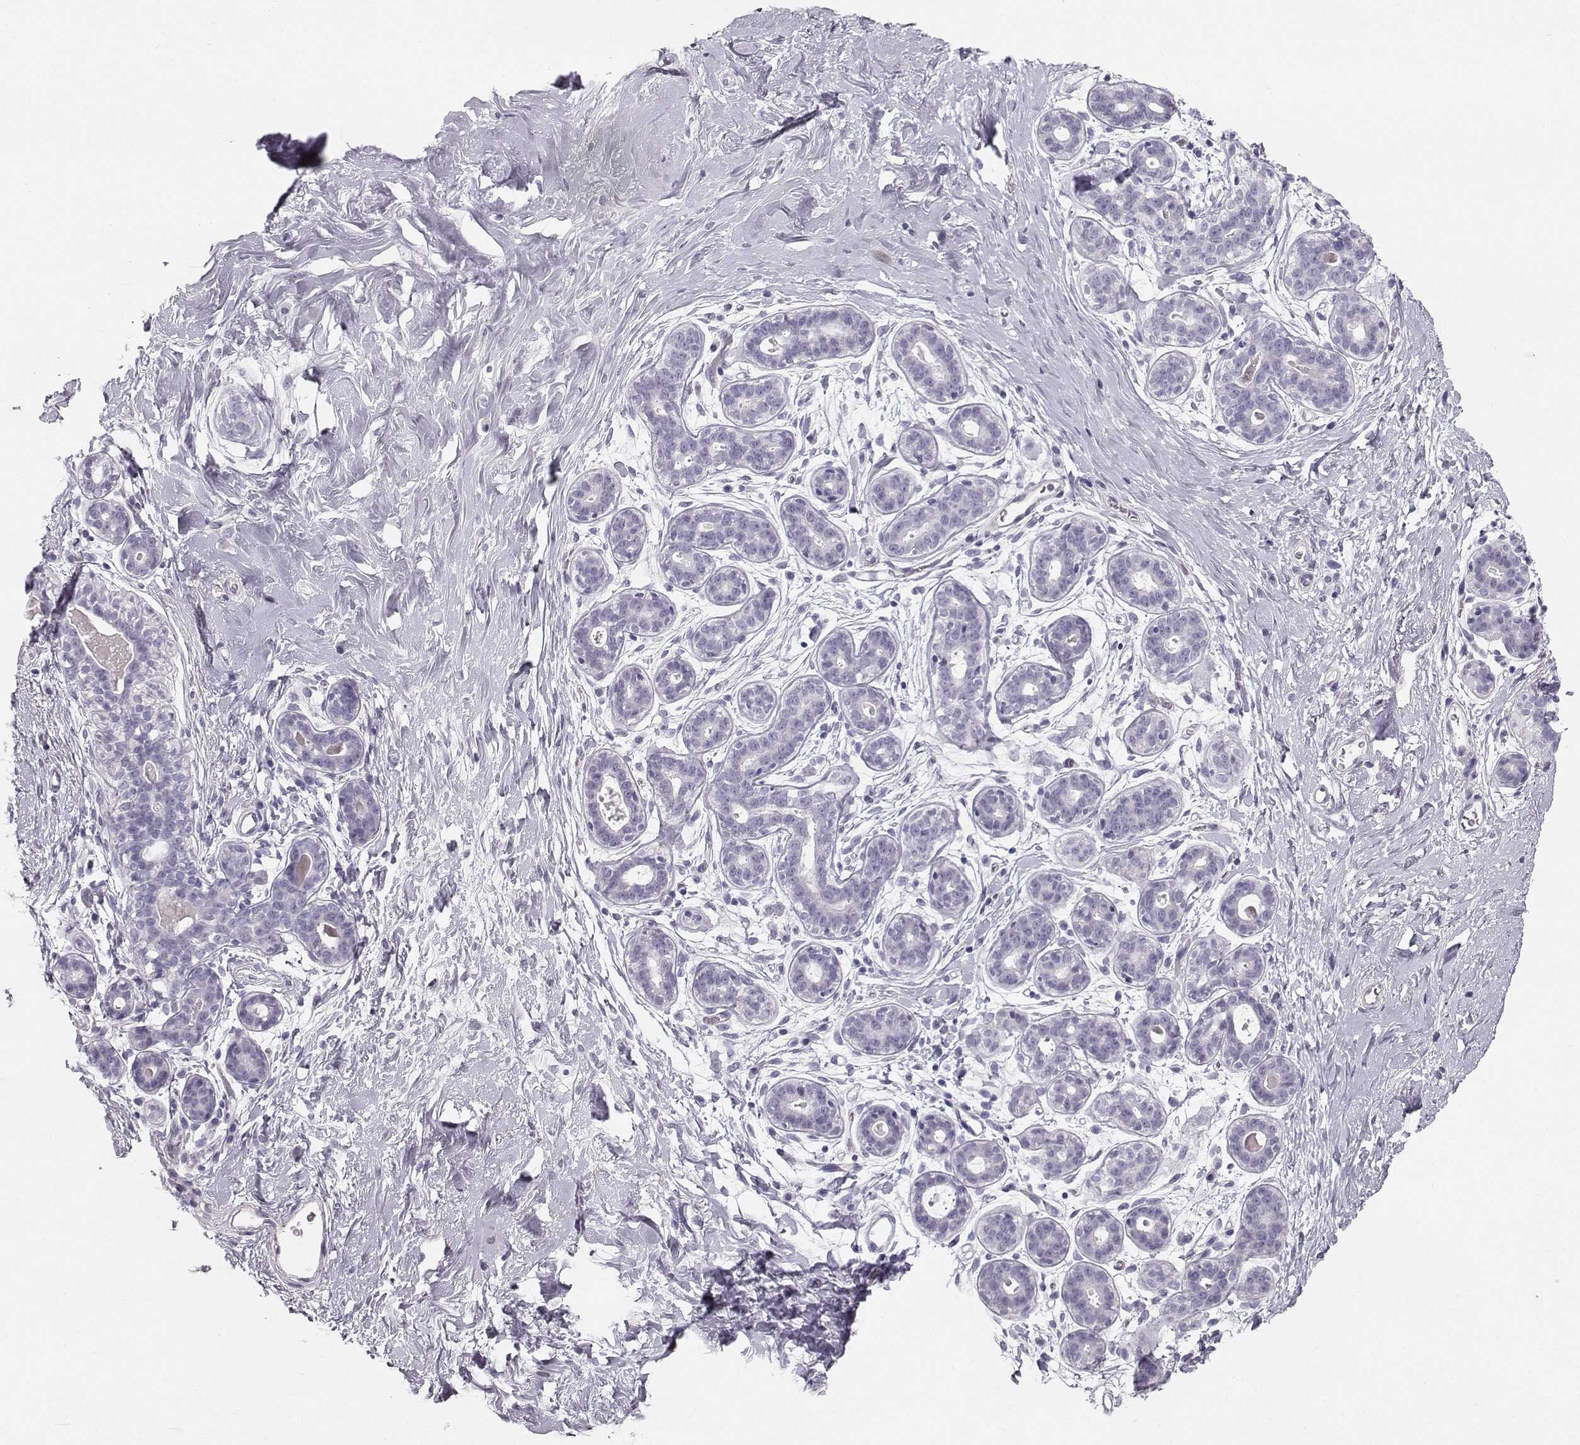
{"staining": {"intensity": "negative", "quantity": "none", "location": "none"}, "tissue": "breast", "cell_type": "Adipocytes", "image_type": "normal", "snomed": [{"axis": "morphology", "description": "Normal tissue, NOS"}, {"axis": "topography", "description": "Breast"}], "caption": "DAB immunohistochemical staining of normal breast demonstrates no significant staining in adipocytes. (Brightfield microscopy of DAB immunohistochemistry (IHC) at high magnification).", "gene": "CASR", "patient": {"sex": "female", "age": 43}}